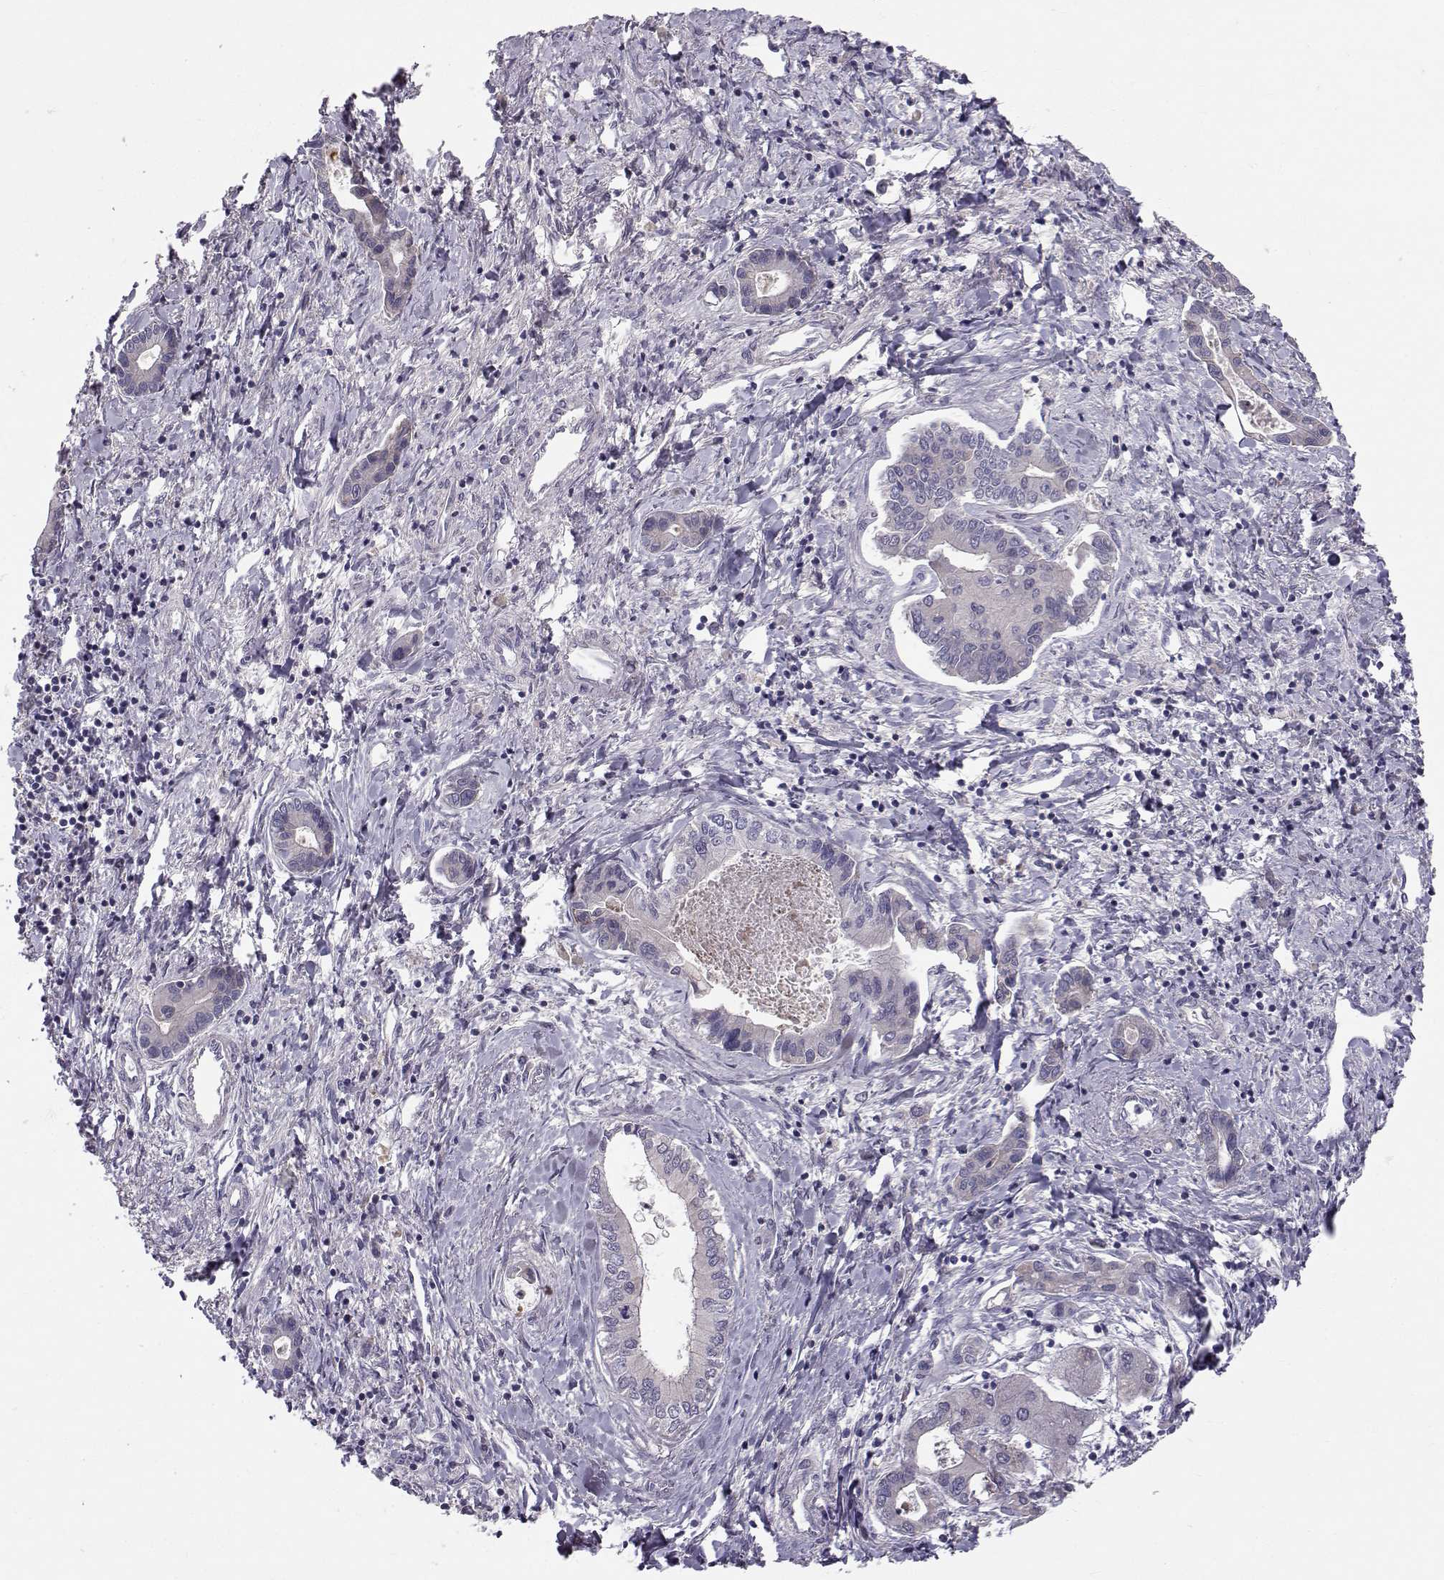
{"staining": {"intensity": "negative", "quantity": "none", "location": "none"}, "tissue": "liver cancer", "cell_type": "Tumor cells", "image_type": "cancer", "snomed": [{"axis": "morphology", "description": "Cholangiocarcinoma"}, {"axis": "topography", "description": "Liver"}], "caption": "A histopathology image of human liver cancer is negative for staining in tumor cells.", "gene": "PEX5L", "patient": {"sex": "male", "age": 66}}